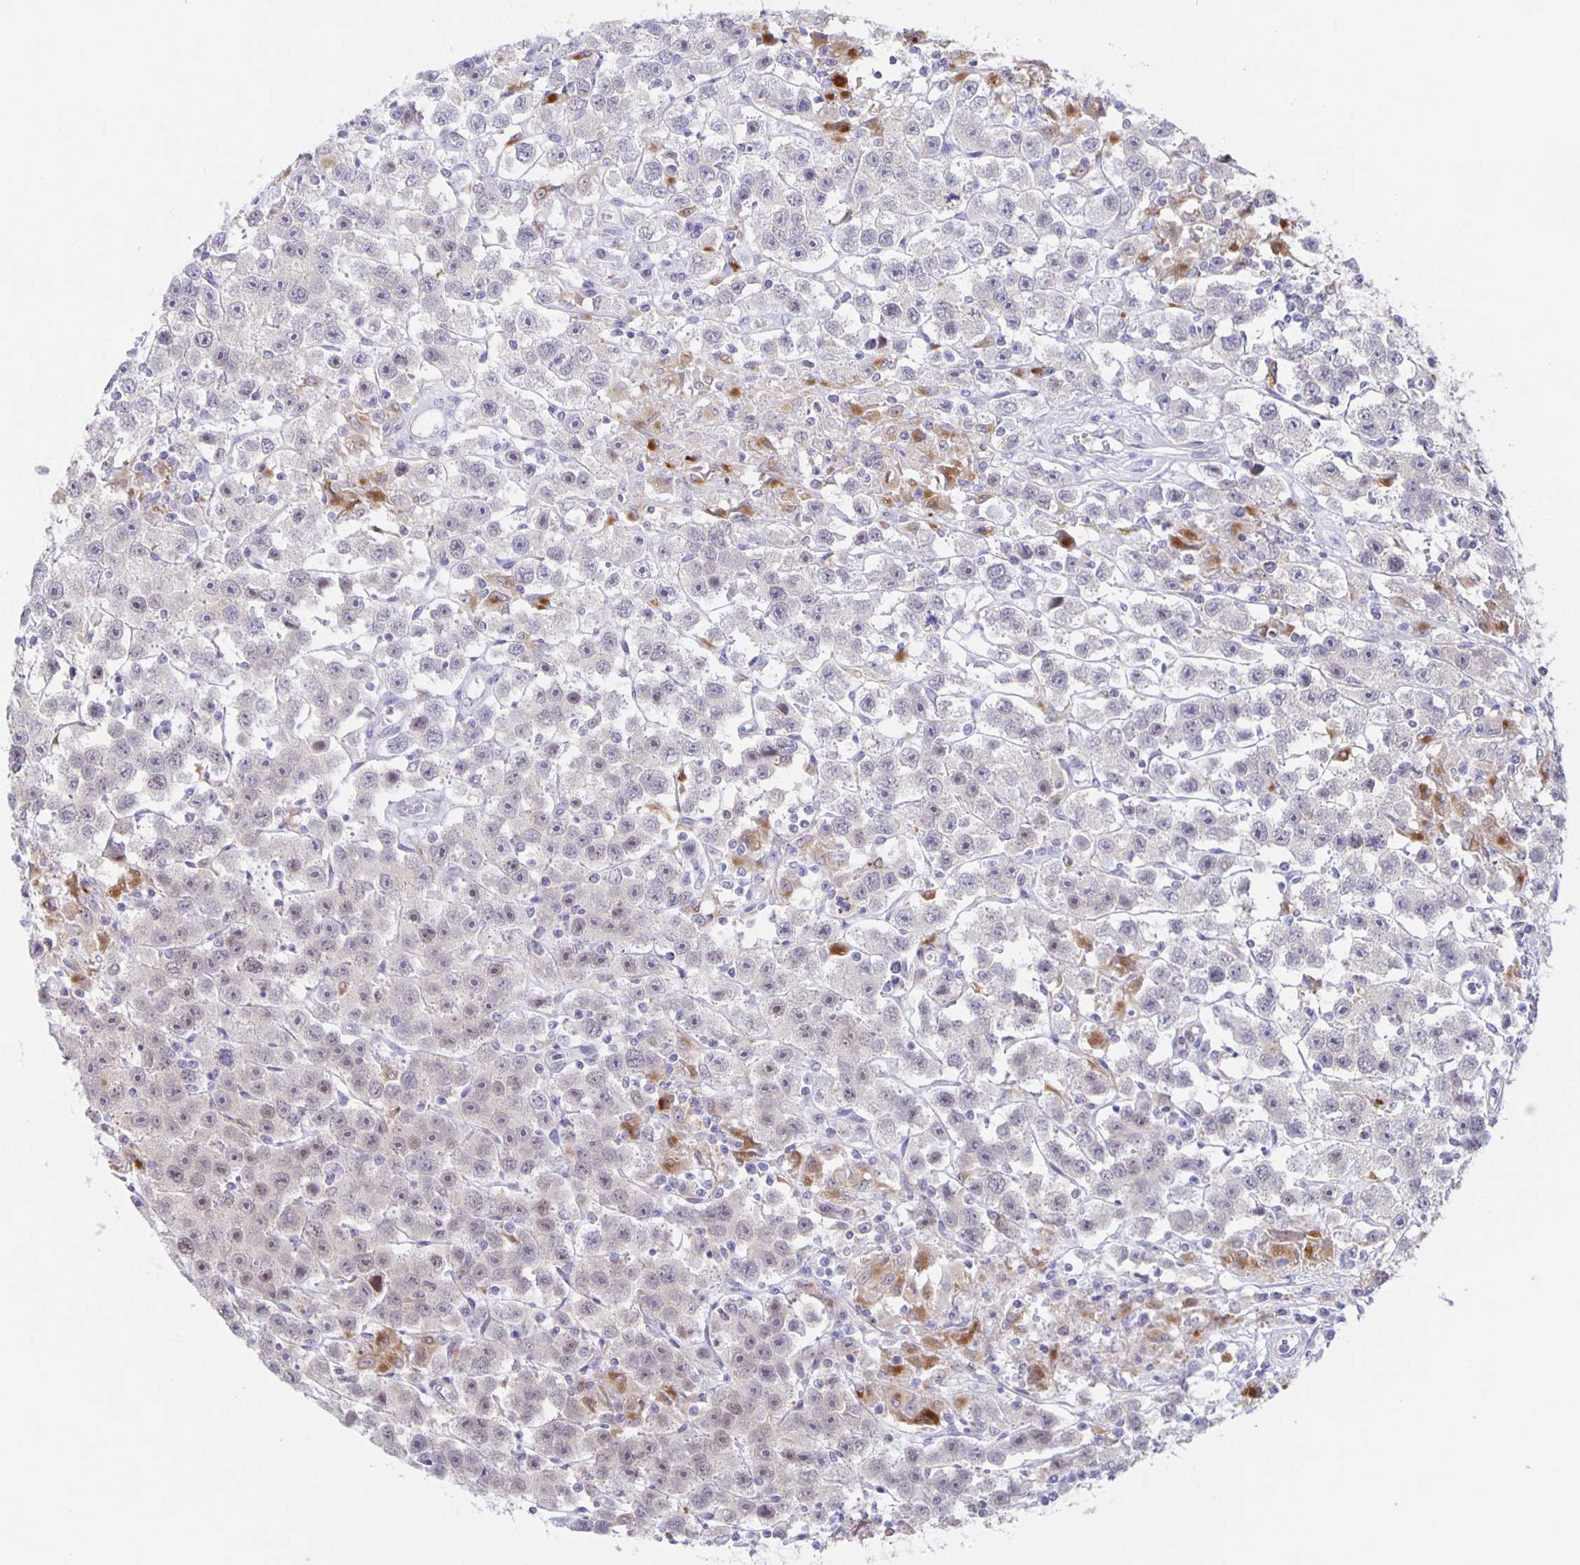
{"staining": {"intensity": "negative", "quantity": "none", "location": "none"}, "tissue": "testis cancer", "cell_type": "Tumor cells", "image_type": "cancer", "snomed": [{"axis": "morphology", "description": "Seminoma, NOS"}, {"axis": "topography", "description": "Testis"}], "caption": "High magnification brightfield microscopy of seminoma (testis) stained with DAB (brown) and counterstained with hematoxylin (blue): tumor cells show no significant positivity.", "gene": "LIPA", "patient": {"sex": "male", "age": 45}}